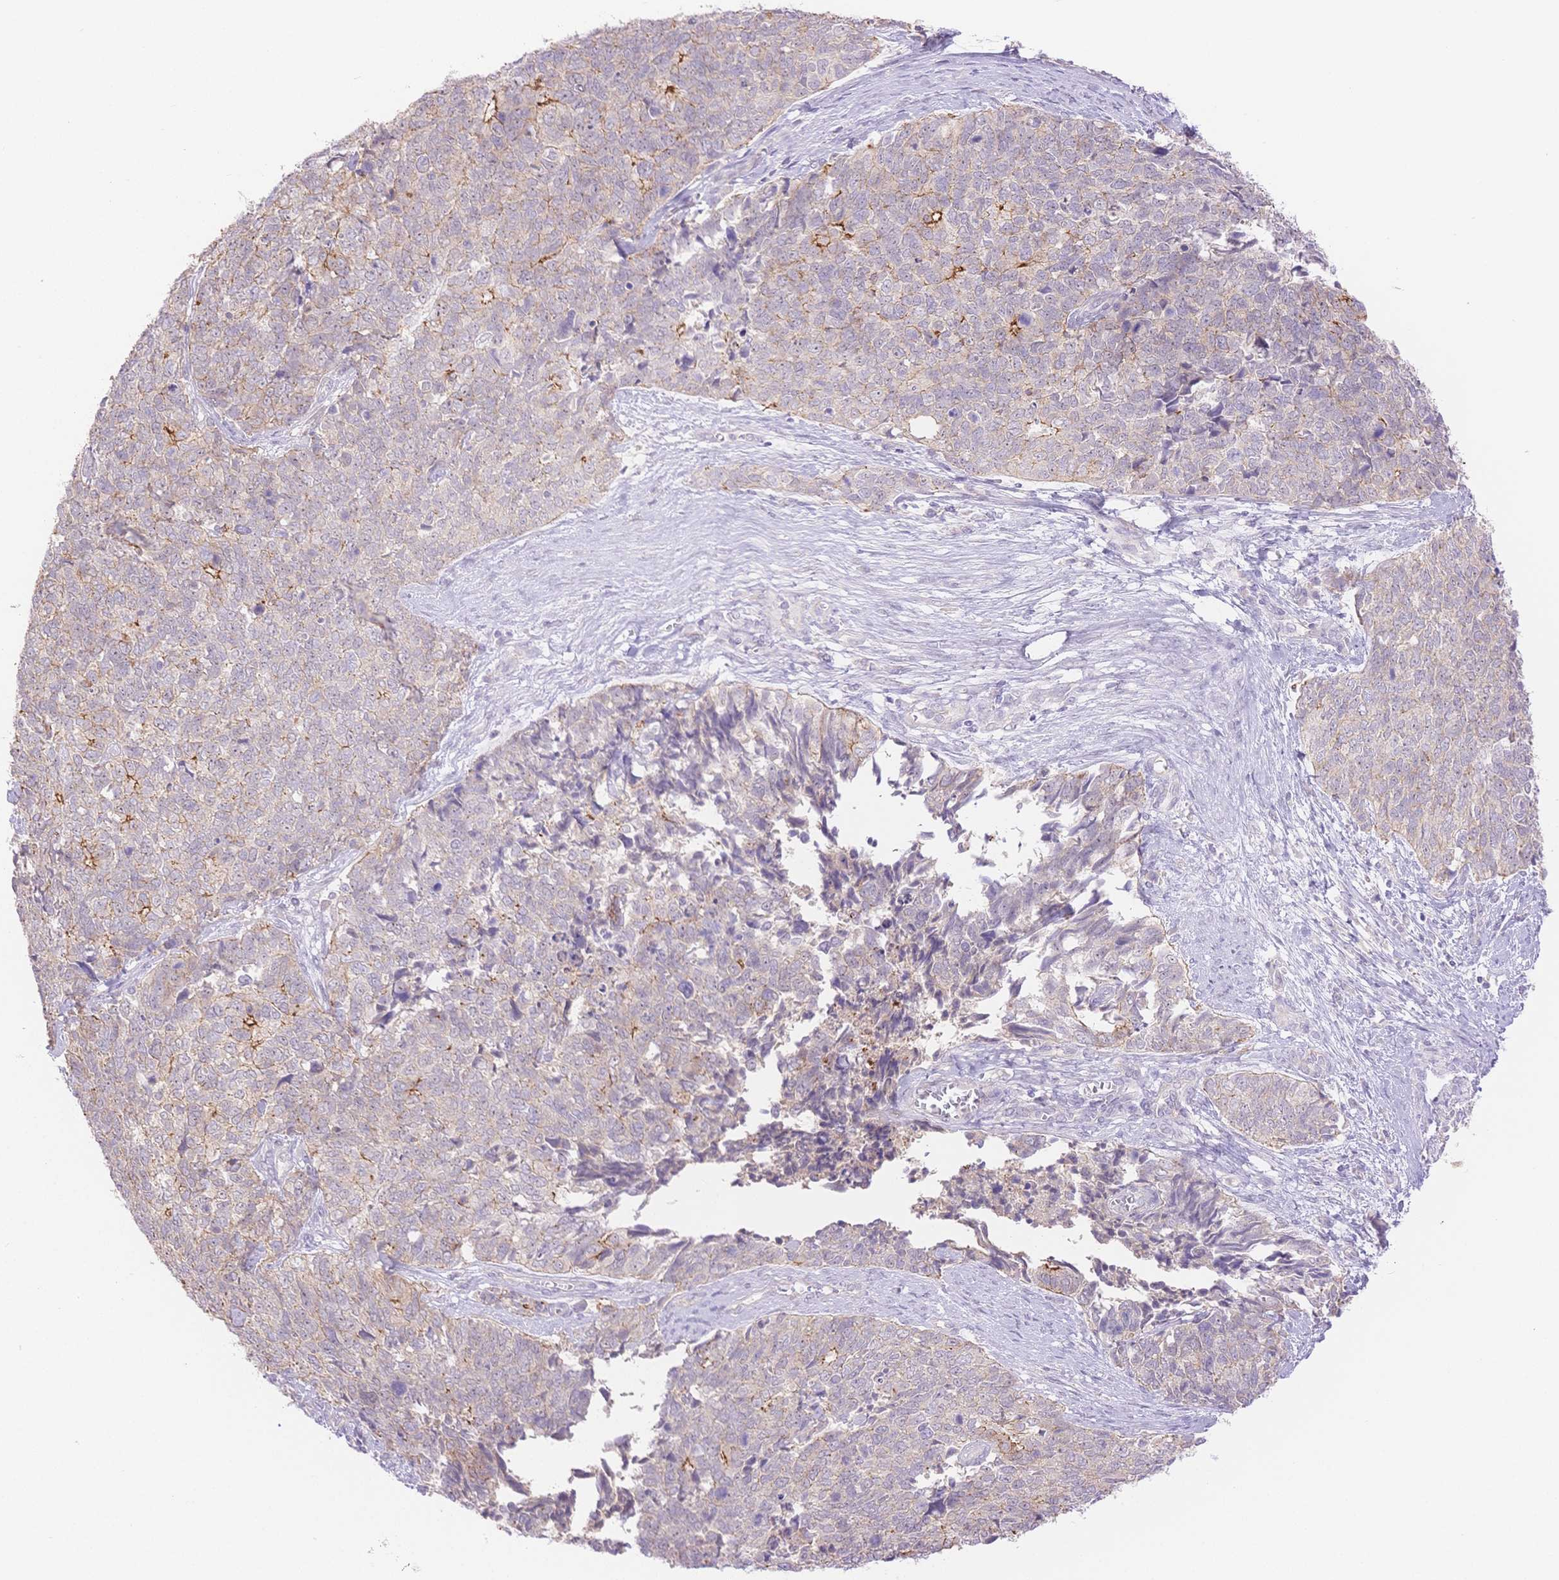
{"staining": {"intensity": "negative", "quantity": "none", "location": "none"}, "tissue": "cervical cancer", "cell_type": "Tumor cells", "image_type": "cancer", "snomed": [{"axis": "morphology", "description": "Adenocarcinoma, NOS"}, {"axis": "topography", "description": "Cervix"}], "caption": "Protein analysis of cervical cancer displays no significant staining in tumor cells.", "gene": "WDR54", "patient": {"sex": "female", "age": 63}}